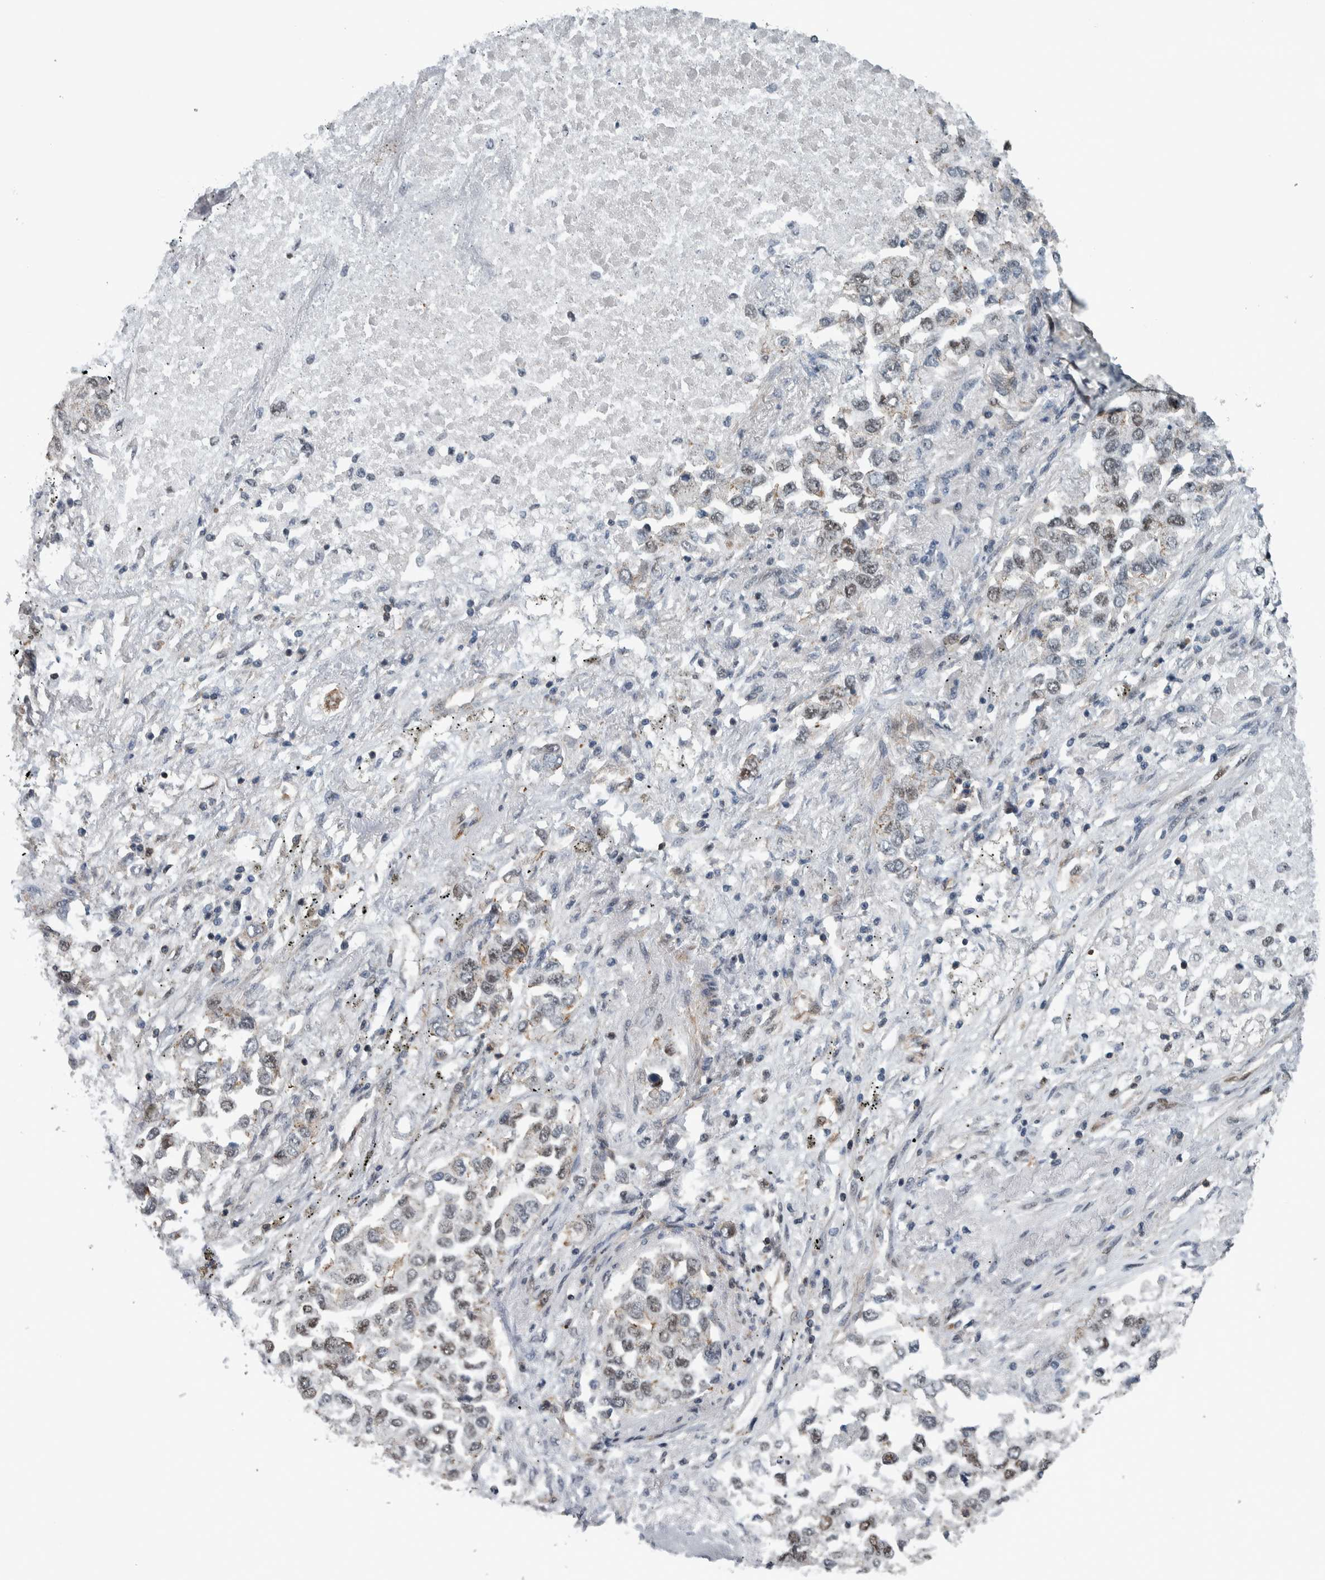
{"staining": {"intensity": "moderate", "quantity": "25%-75%", "location": "nuclear"}, "tissue": "lung cancer", "cell_type": "Tumor cells", "image_type": "cancer", "snomed": [{"axis": "morphology", "description": "Inflammation, NOS"}, {"axis": "morphology", "description": "Adenocarcinoma, NOS"}, {"axis": "topography", "description": "Lung"}], "caption": "Moderate nuclear protein staining is appreciated in about 25%-75% of tumor cells in lung cancer (adenocarcinoma).", "gene": "FAM135B", "patient": {"sex": "male", "age": 63}}